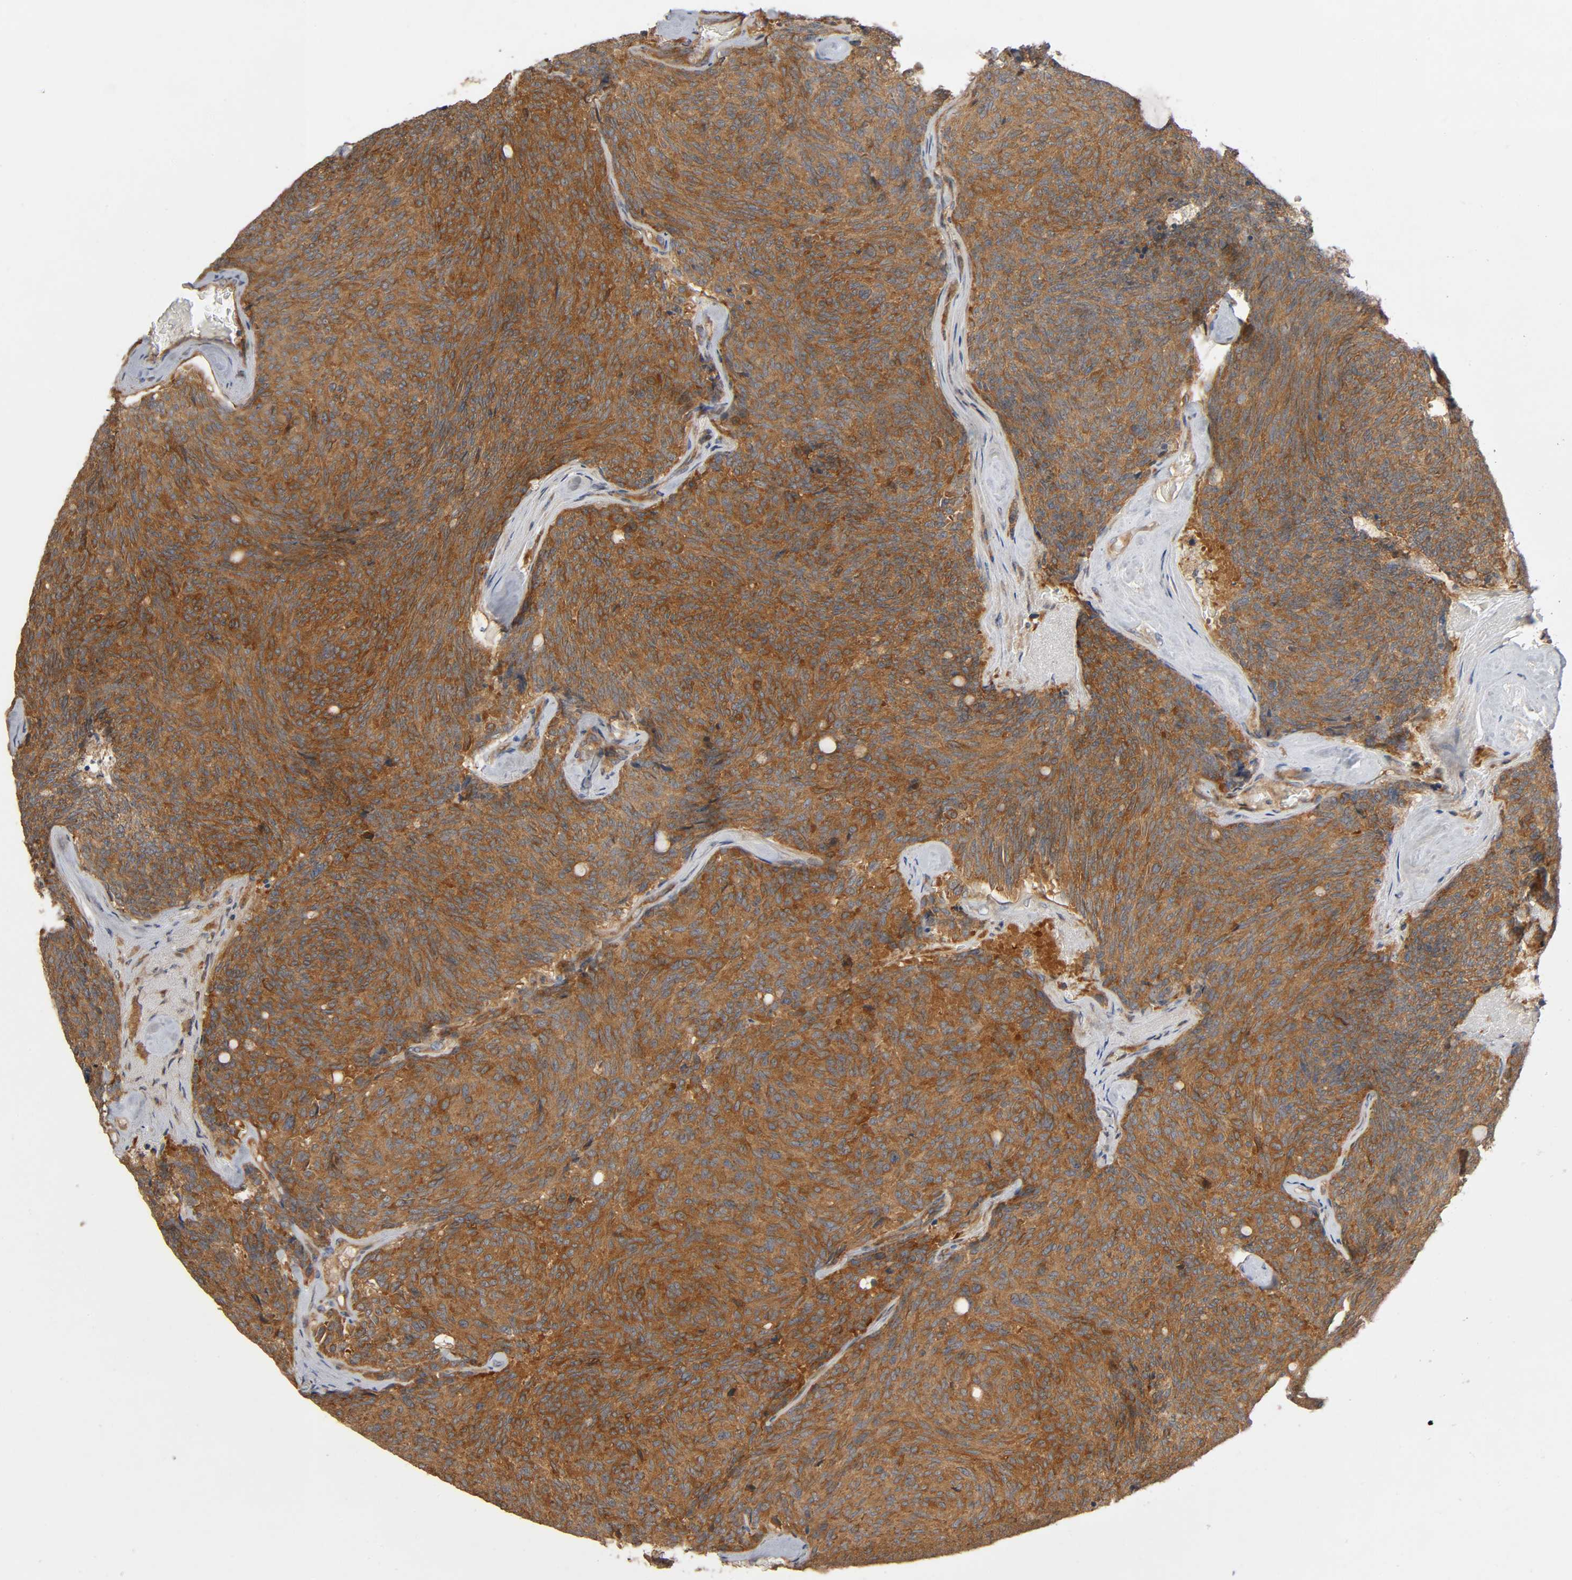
{"staining": {"intensity": "strong", "quantity": ">75%", "location": "cytoplasmic/membranous"}, "tissue": "carcinoid", "cell_type": "Tumor cells", "image_type": "cancer", "snomed": [{"axis": "morphology", "description": "Carcinoid, malignant, NOS"}, {"axis": "topography", "description": "Pancreas"}], "caption": "A brown stain highlights strong cytoplasmic/membranous expression of a protein in carcinoid tumor cells.", "gene": "SGSM1", "patient": {"sex": "female", "age": 54}}